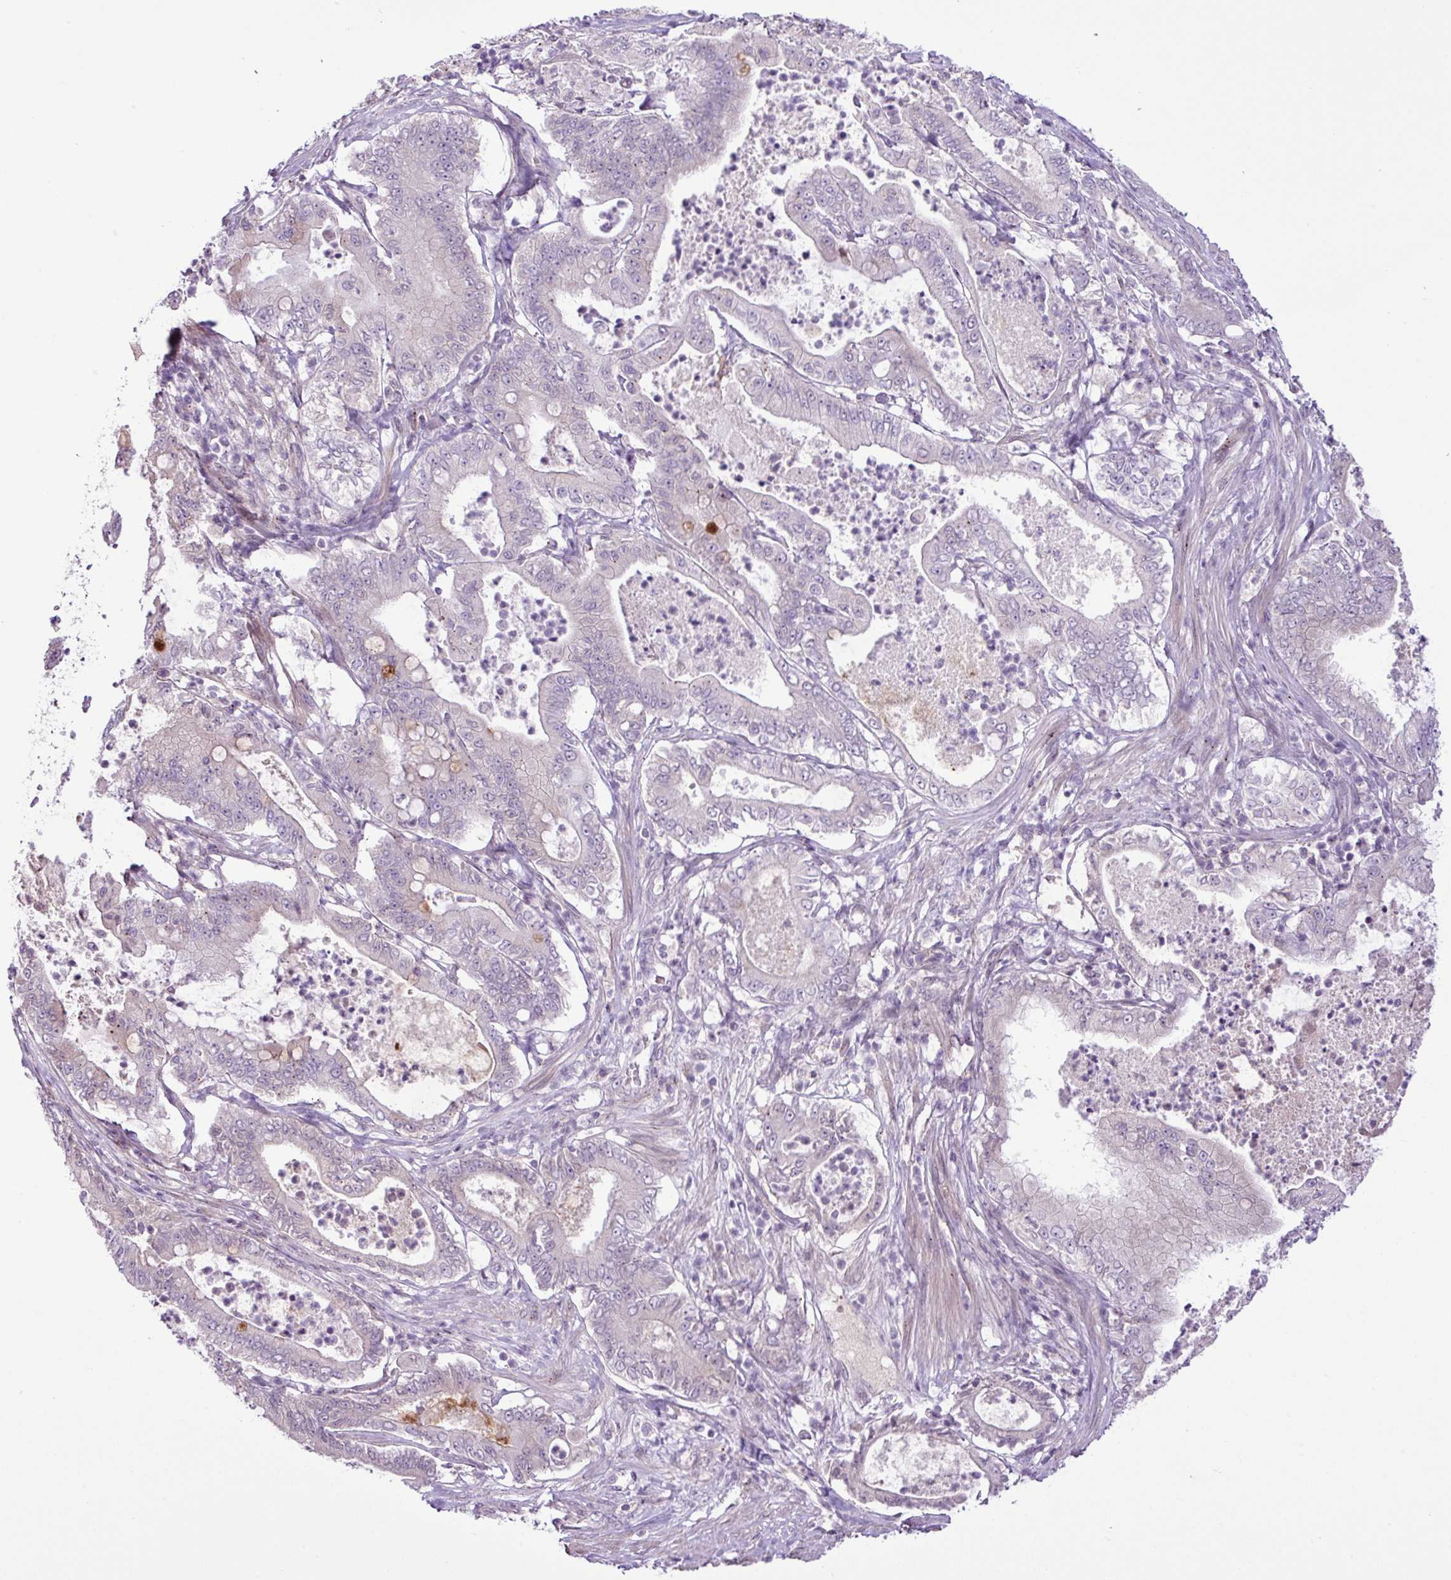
{"staining": {"intensity": "negative", "quantity": "none", "location": "none"}, "tissue": "pancreatic cancer", "cell_type": "Tumor cells", "image_type": "cancer", "snomed": [{"axis": "morphology", "description": "Adenocarcinoma, NOS"}, {"axis": "topography", "description": "Pancreas"}], "caption": "Tumor cells show no significant protein staining in adenocarcinoma (pancreatic).", "gene": "DNAJB13", "patient": {"sex": "male", "age": 71}}